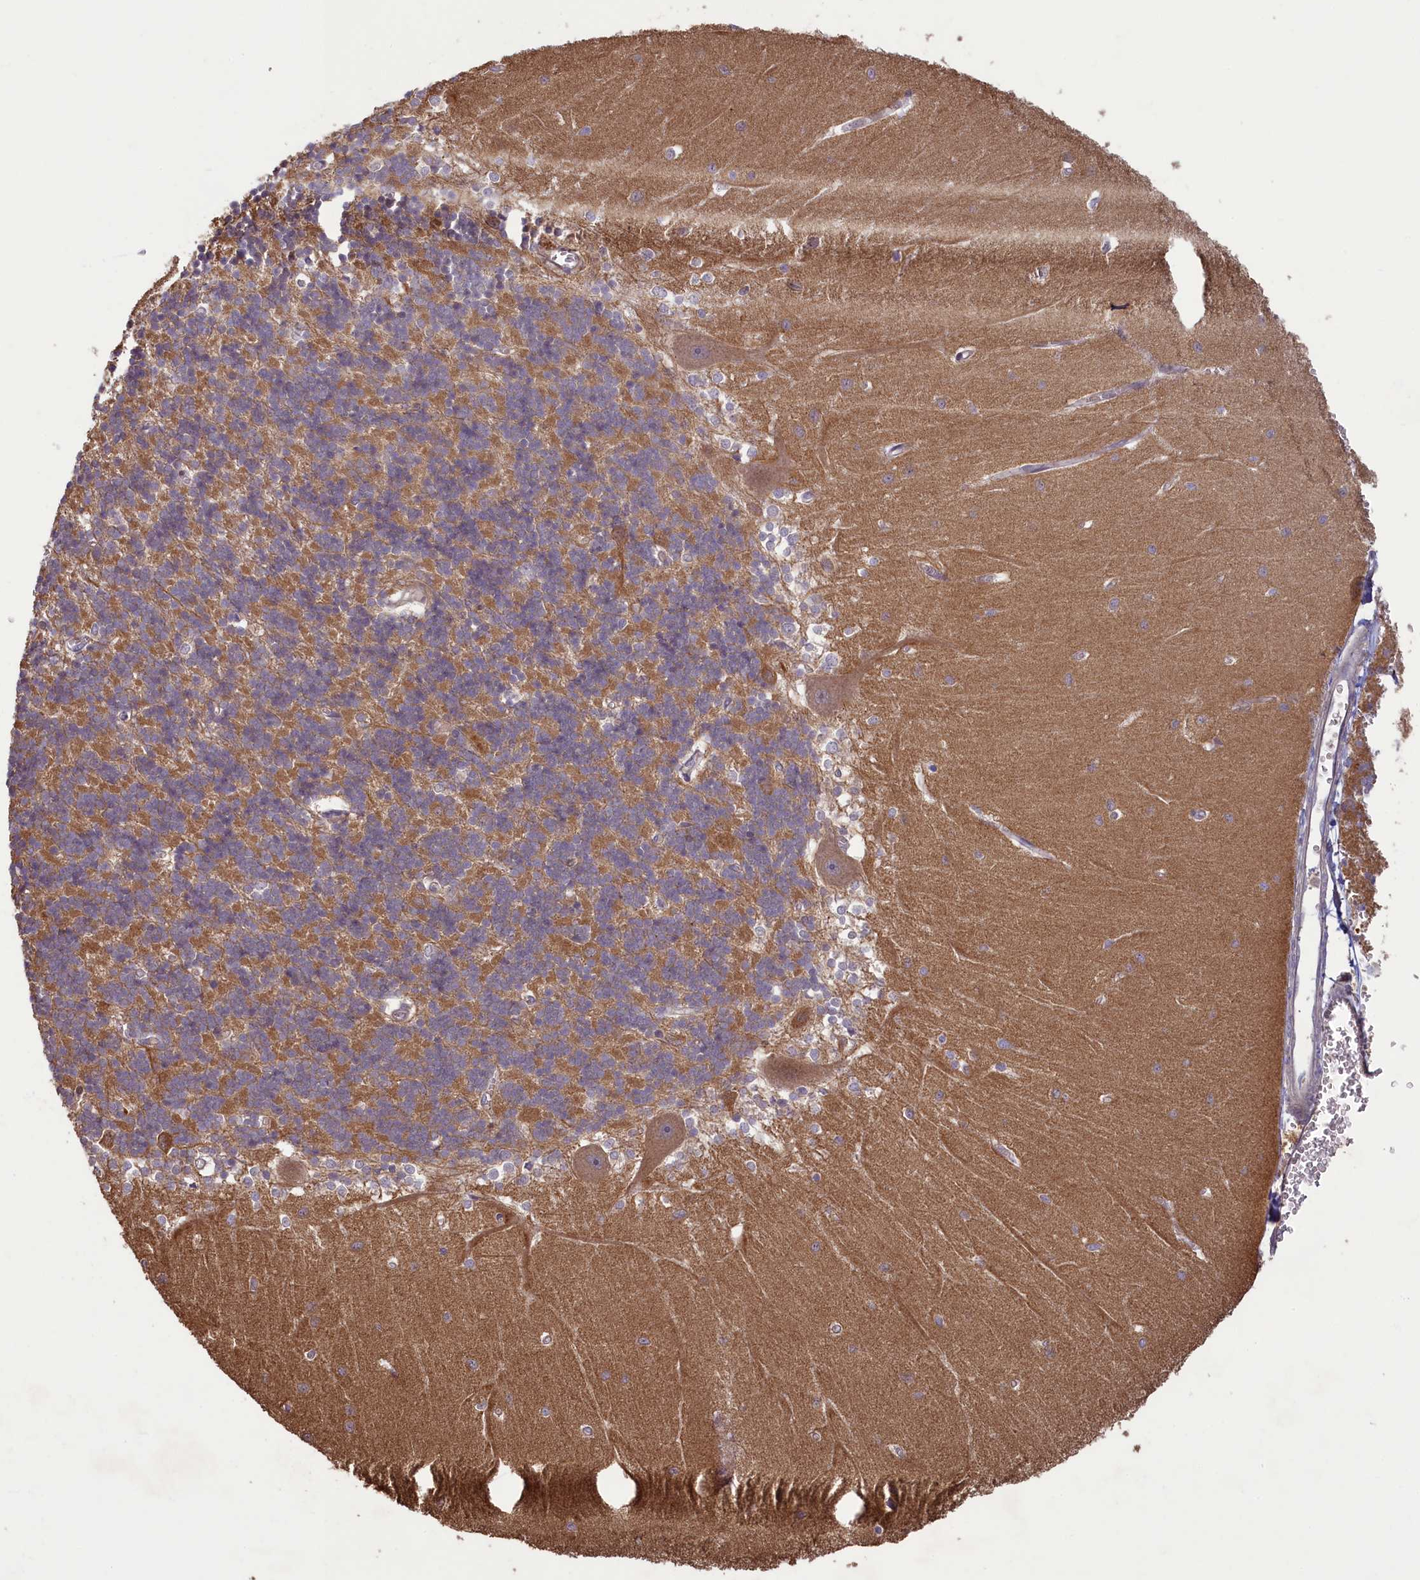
{"staining": {"intensity": "moderate", "quantity": ">75%", "location": "cytoplasmic/membranous"}, "tissue": "cerebellum", "cell_type": "Cells in granular layer", "image_type": "normal", "snomed": [{"axis": "morphology", "description": "Normal tissue, NOS"}, {"axis": "topography", "description": "Cerebellum"}], "caption": "This micrograph shows immunohistochemistry staining of unremarkable cerebellum, with medium moderate cytoplasmic/membranous expression in about >75% of cells in granular layer.", "gene": "CIAO2B", "patient": {"sex": "male", "age": 37}}